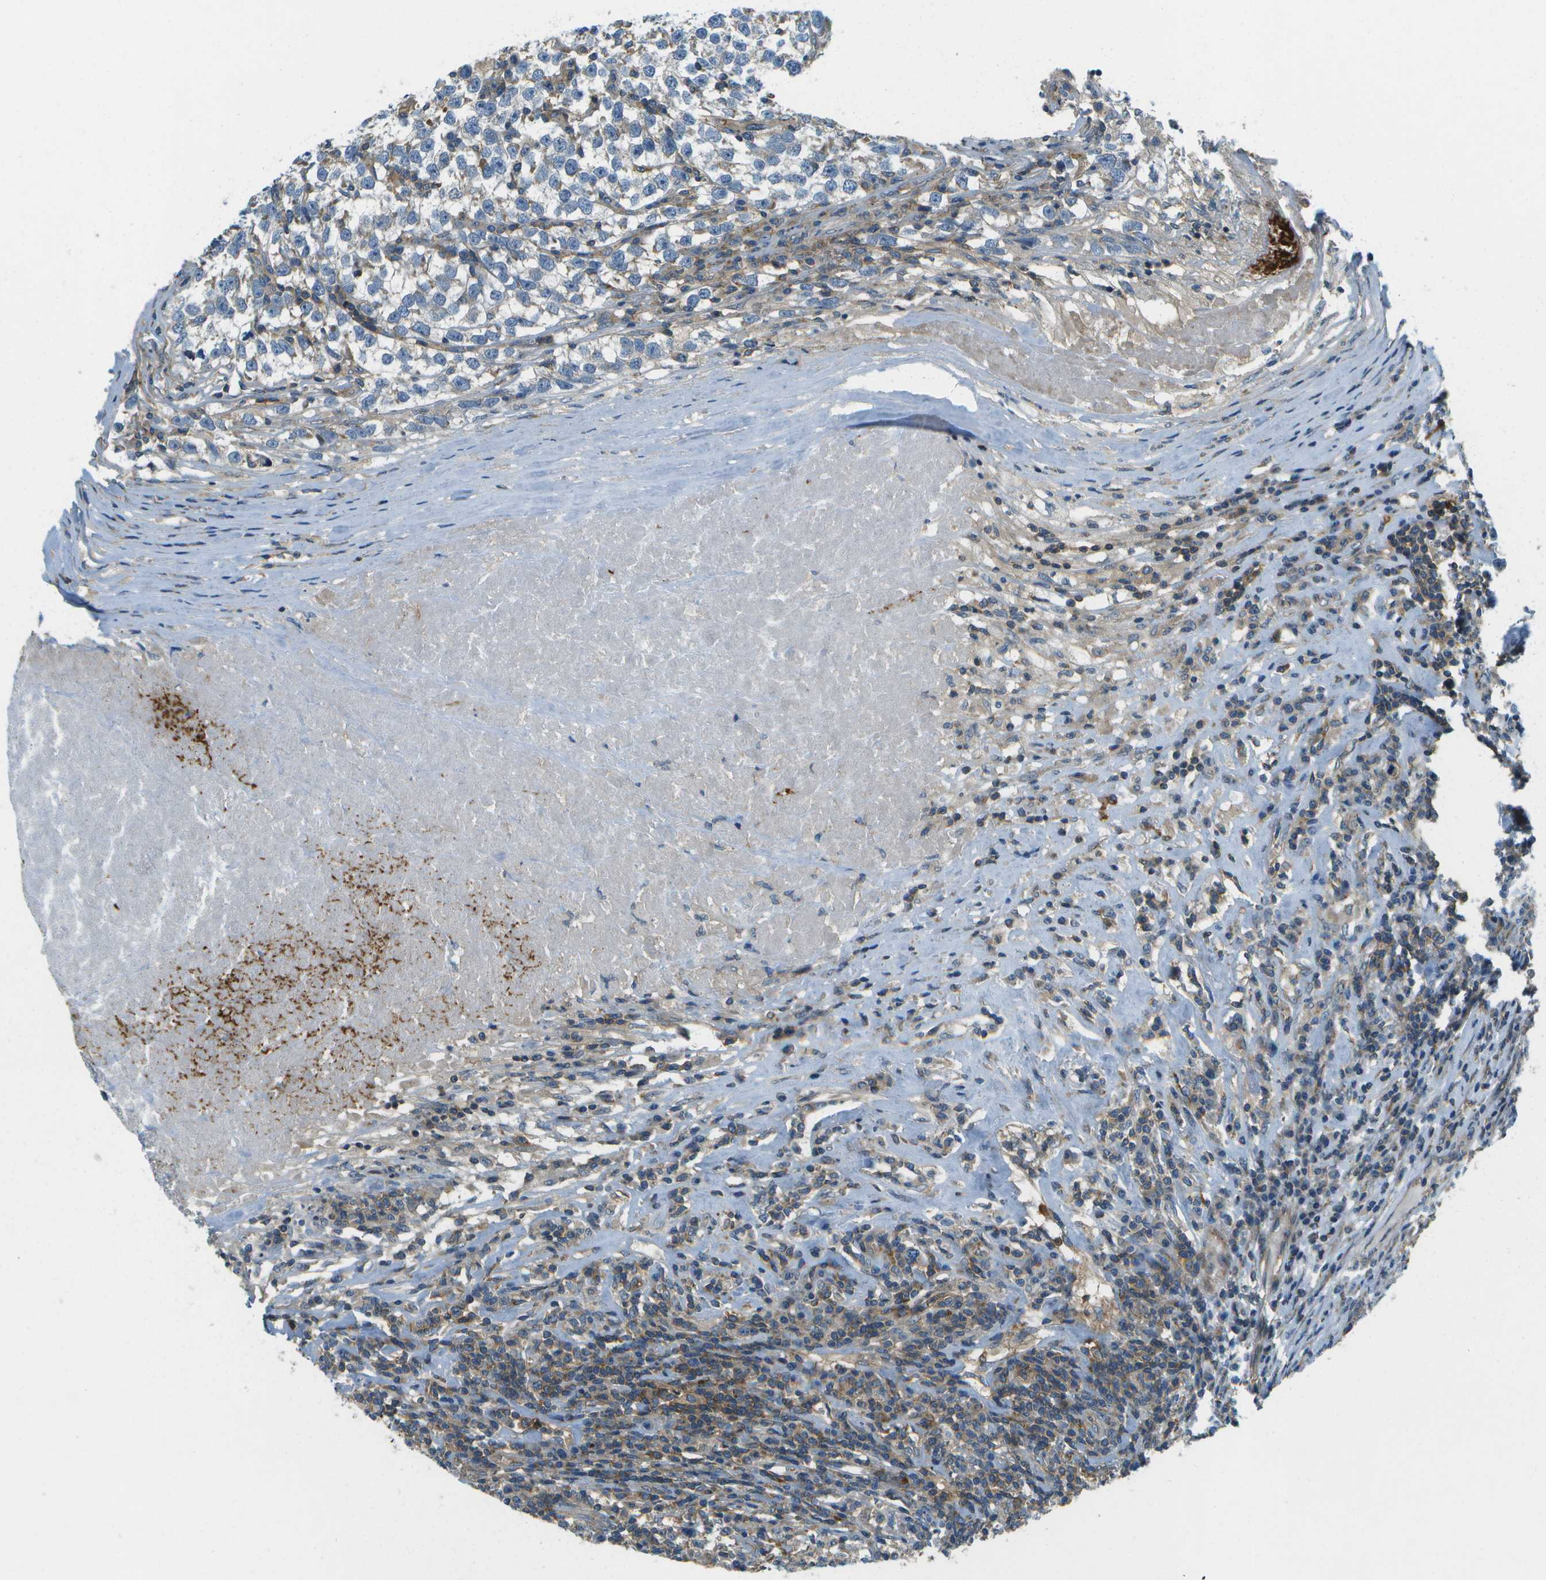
{"staining": {"intensity": "negative", "quantity": "none", "location": "none"}, "tissue": "testis cancer", "cell_type": "Tumor cells", "image_type": "cancer", "snomed": [{"axis": "morphology", "description": "Normal tissue, NOS"}, {"axis": "morphology", "description": "Seminoma, NOS"}, {"axis": "topography", "description": "Testis"}], "caption": "Tumor cells show no significant positivity in seminoma (testis).", "gene": "CTIF", "patient": {"sex": "male", "age": 43}}